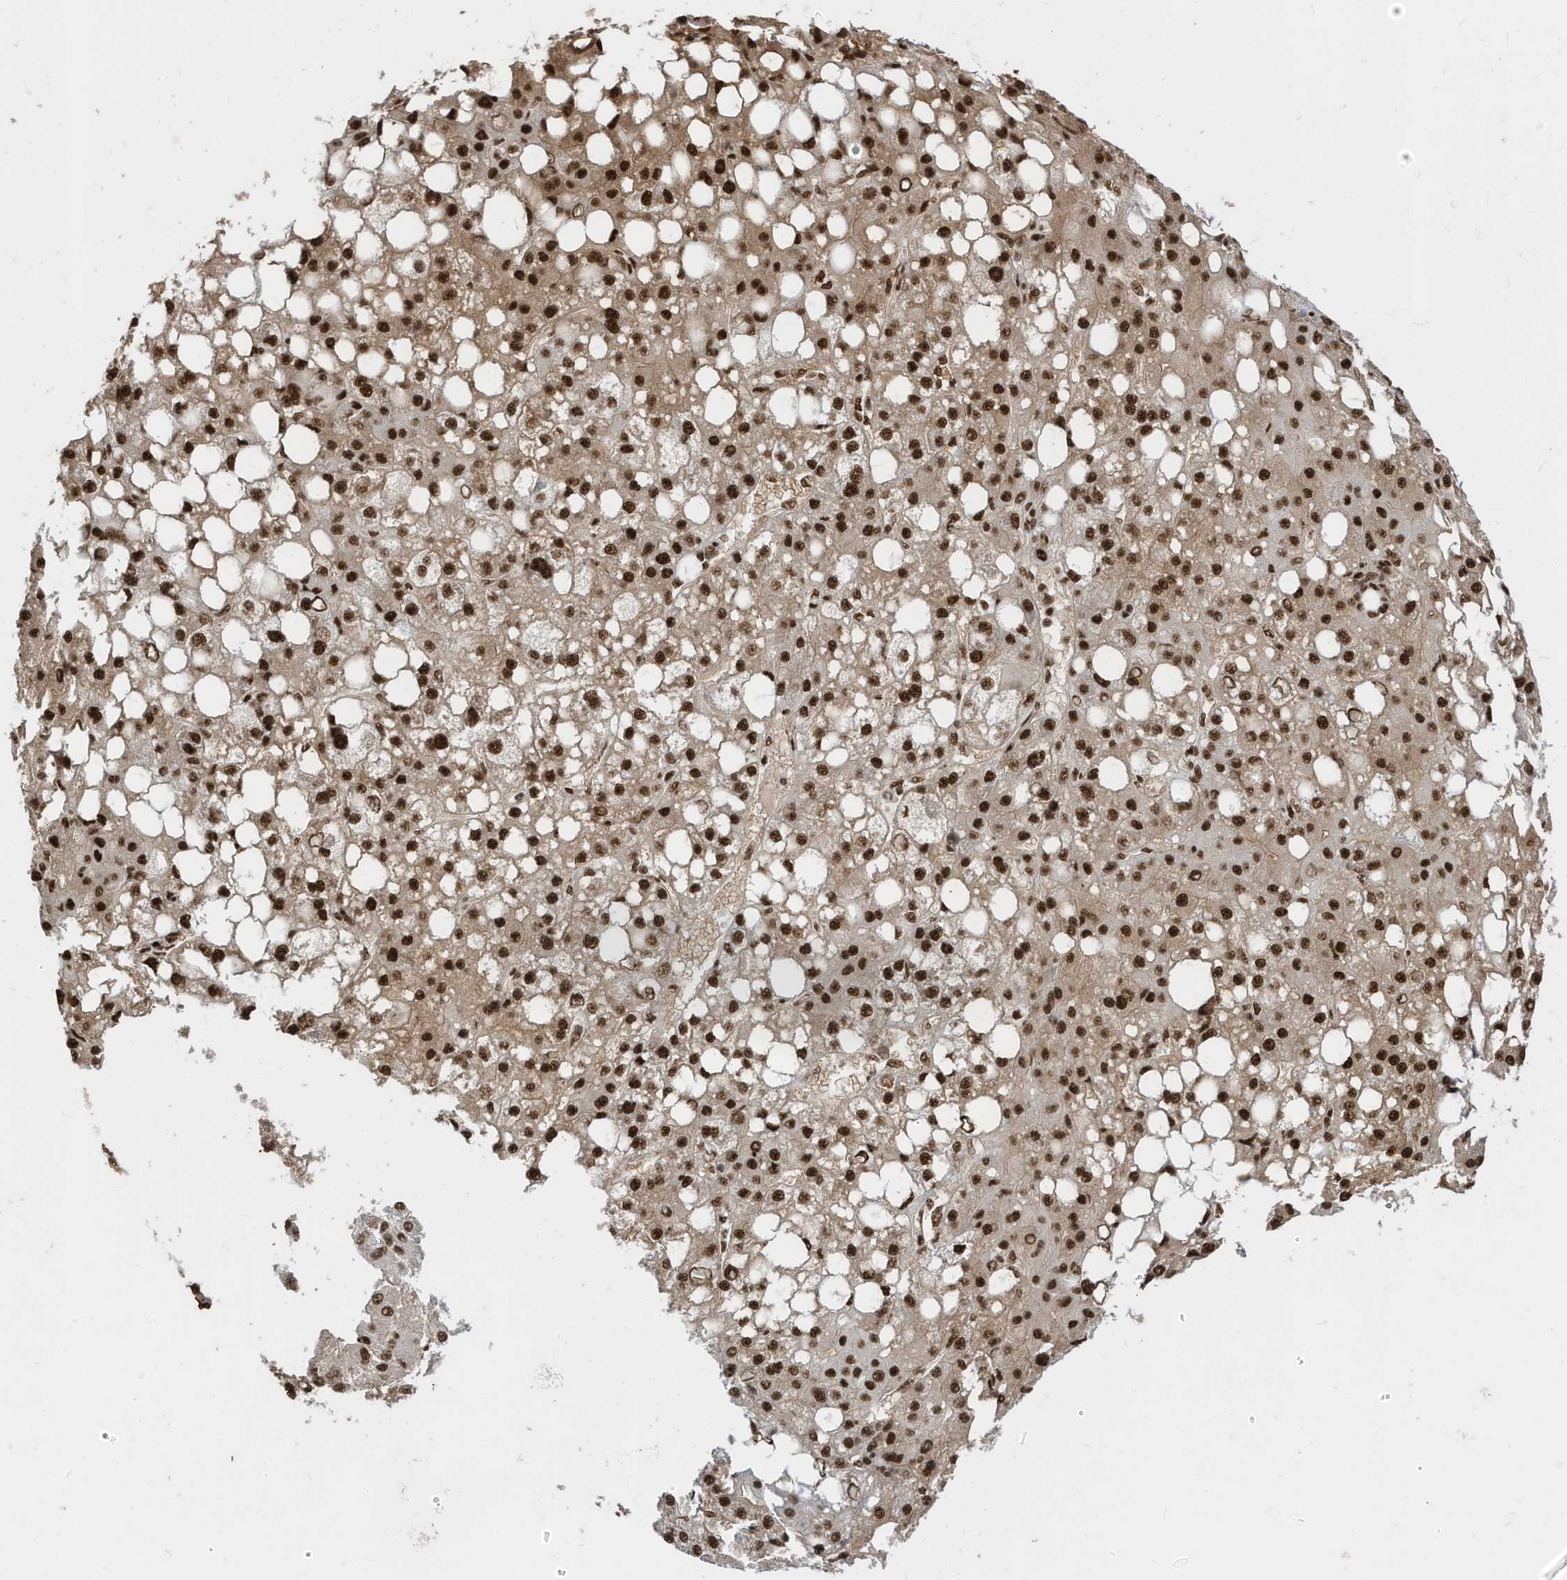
{"staining": {"intensity": "strong", "quantity": ">75%", "location": "nuclear"}, "tissue": "liver cancer", "cell_type": "Tumor cells", "image_type": "cancer", "snomed": [{"axis": "morphology", "description": "Carcinoma, Hepatocellular, NOS"}, {"axis": "topography", "description": "Liver"}], "caption": "Liver cancer tissue shows strong nuclear staining in approximately >75% of tumor cells, visualized by immunohistochemistry. (DAB = brown stain, brightfield microscopy at high magnification).", "gene": "SF3A3", "patient": {"sex": "male", "age": 67}}